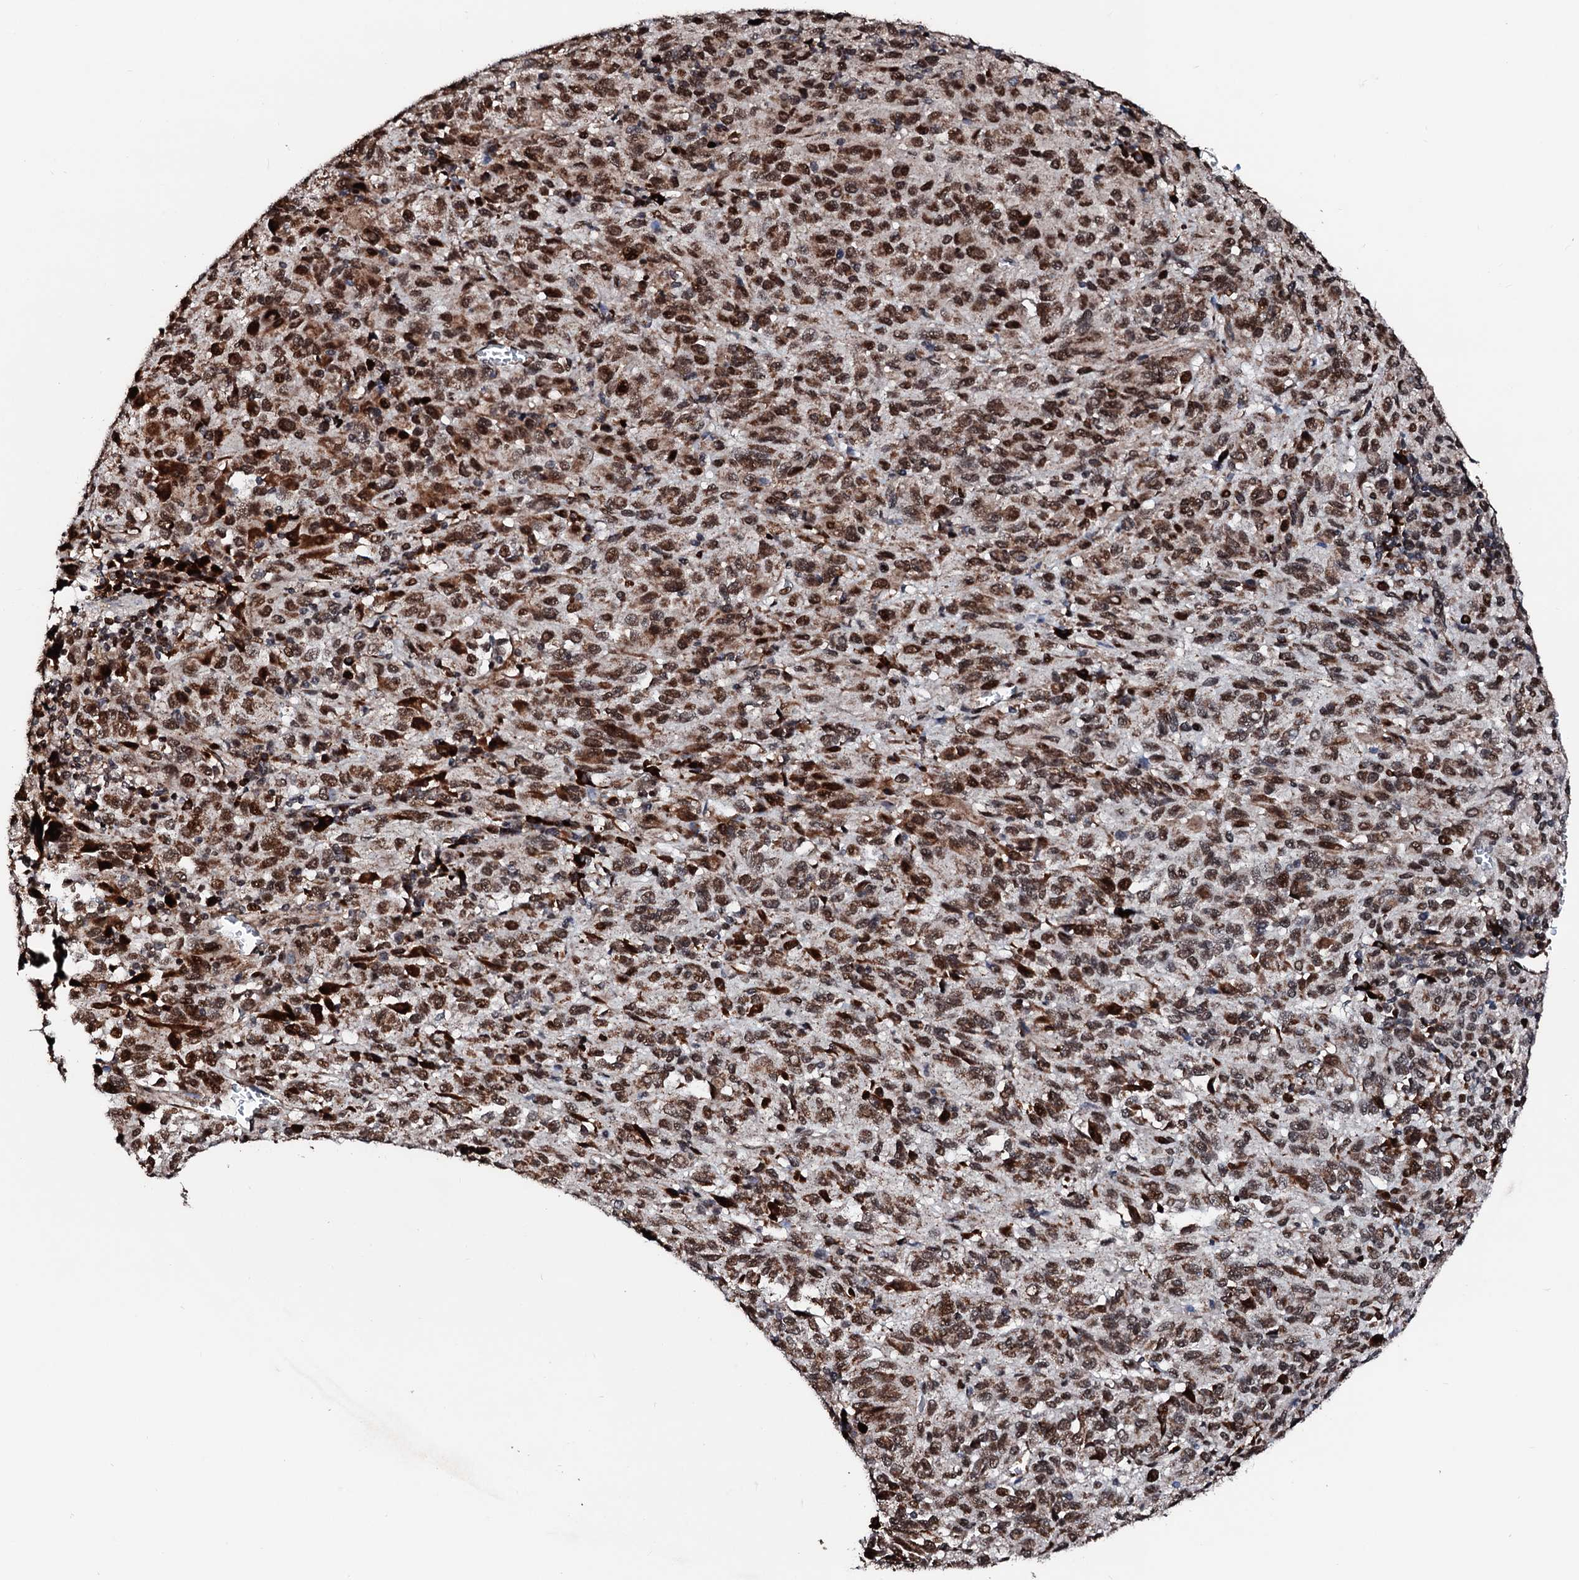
{"staining": {"intensity": "moderate", "quantity": ">75%", "location": "nuclear"}, "tissue": "melanoma", "cell_type": "Tumor cells", "image_type": "cancer", "snomed": [{"axis": "morphology", "description": "Malignant melanoma, Metastatic site"}, {"axis": "topography", "description": "Lung"}], "caption": "Malignant melanoma (metastatic site) stained with a brown dye displays moderate nuclear positive staining in about >75% of tumor cells.", "gene": "KIF18A", "patient": {"sex": "male", "age": 64}}